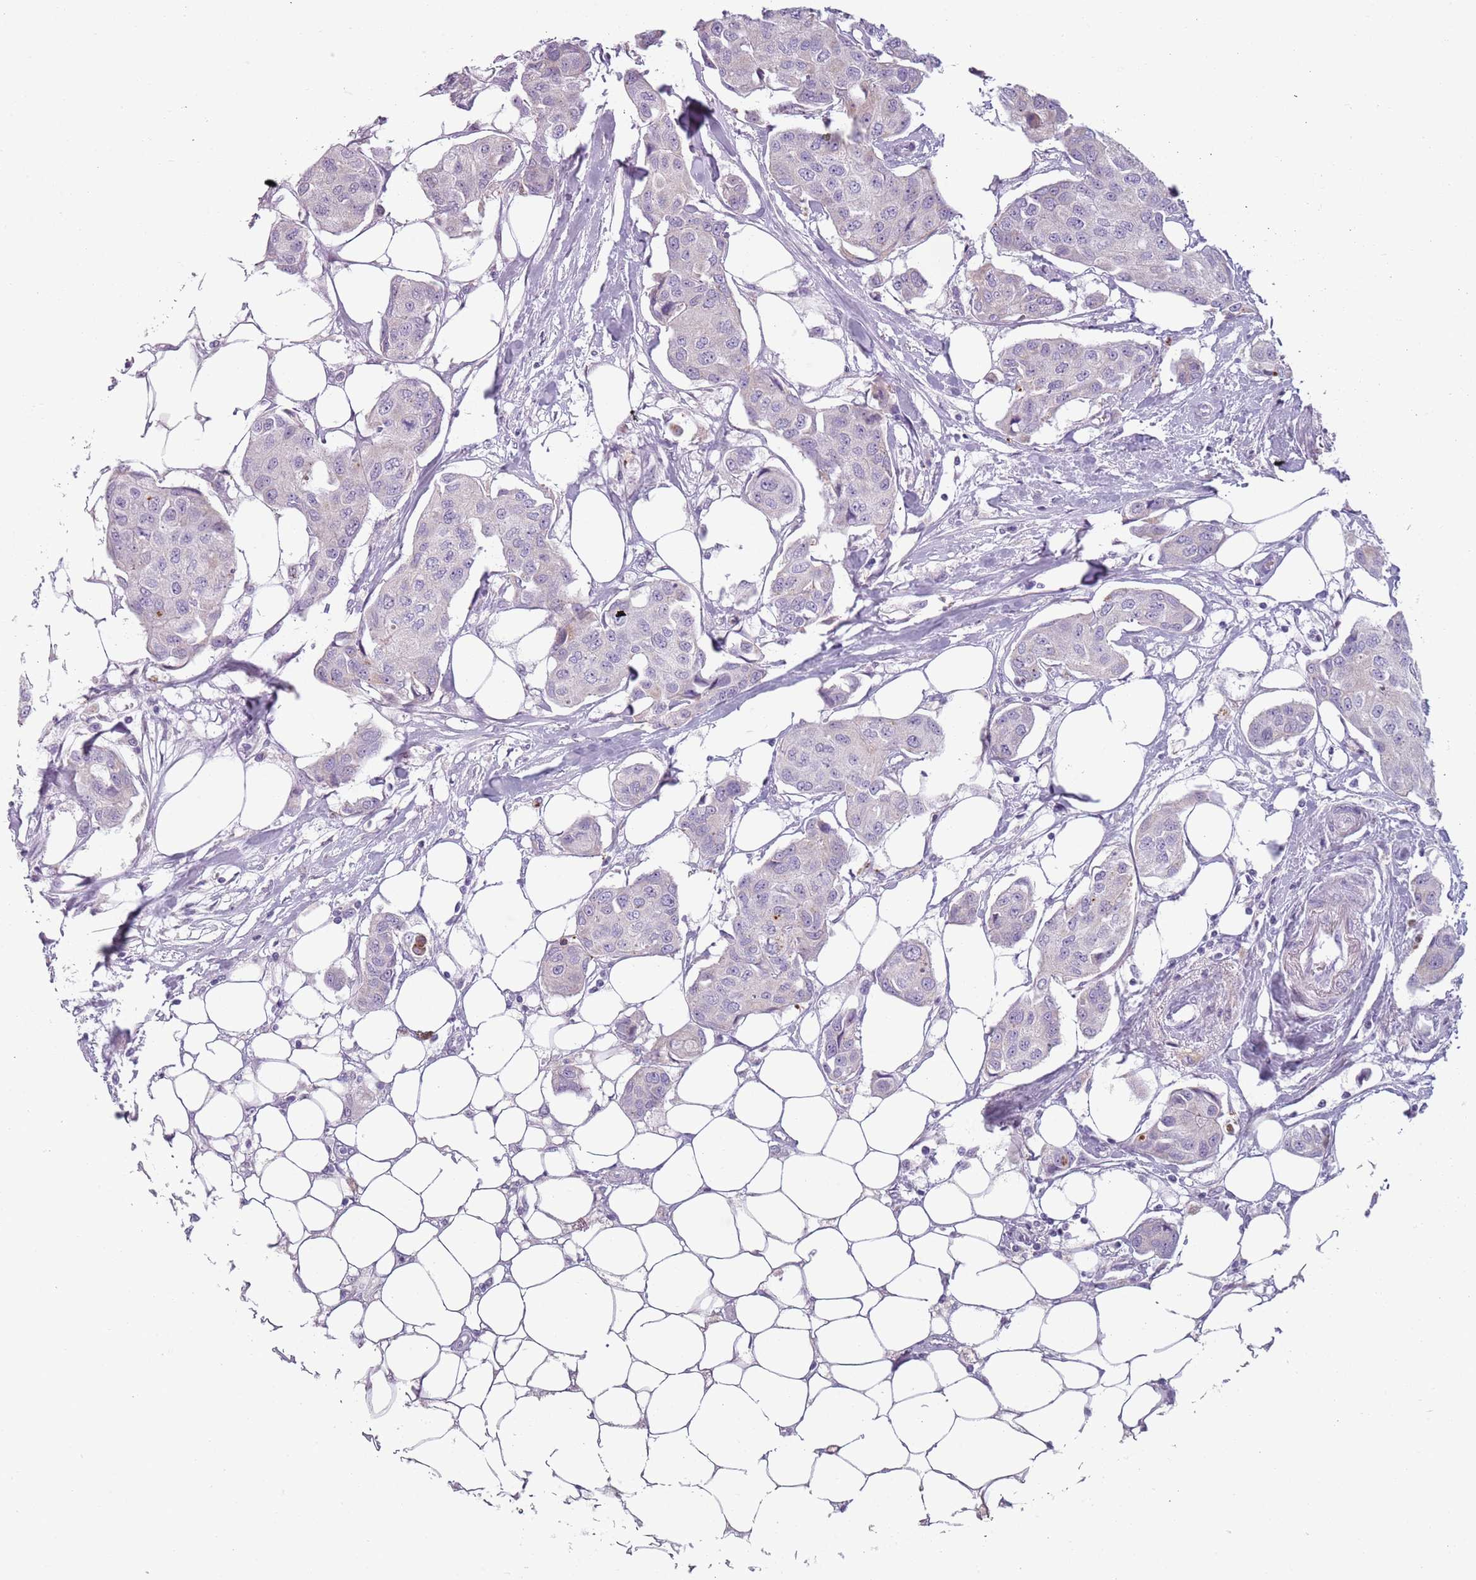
{"staining": {"intensity": "negative", "quantity": "none", "location": "none"}, "tissue": "breast cancer", "cell_type": "Tumor cells", "image_type": "cancer", "snomed": [{"axis": "morphology", "description": "Duct carcinoma"}, {"axis": "topography", "description": "Breast"}, {"axis": "topography", "description": "Lymph node"}], "caption": "This is a image of immunohistochemistry staining of breast invasive ductal carcinoma, which shows no expression in tumor cells.", "gene": "MEGF8", "patient": {"sex": "female", "age": 80}}